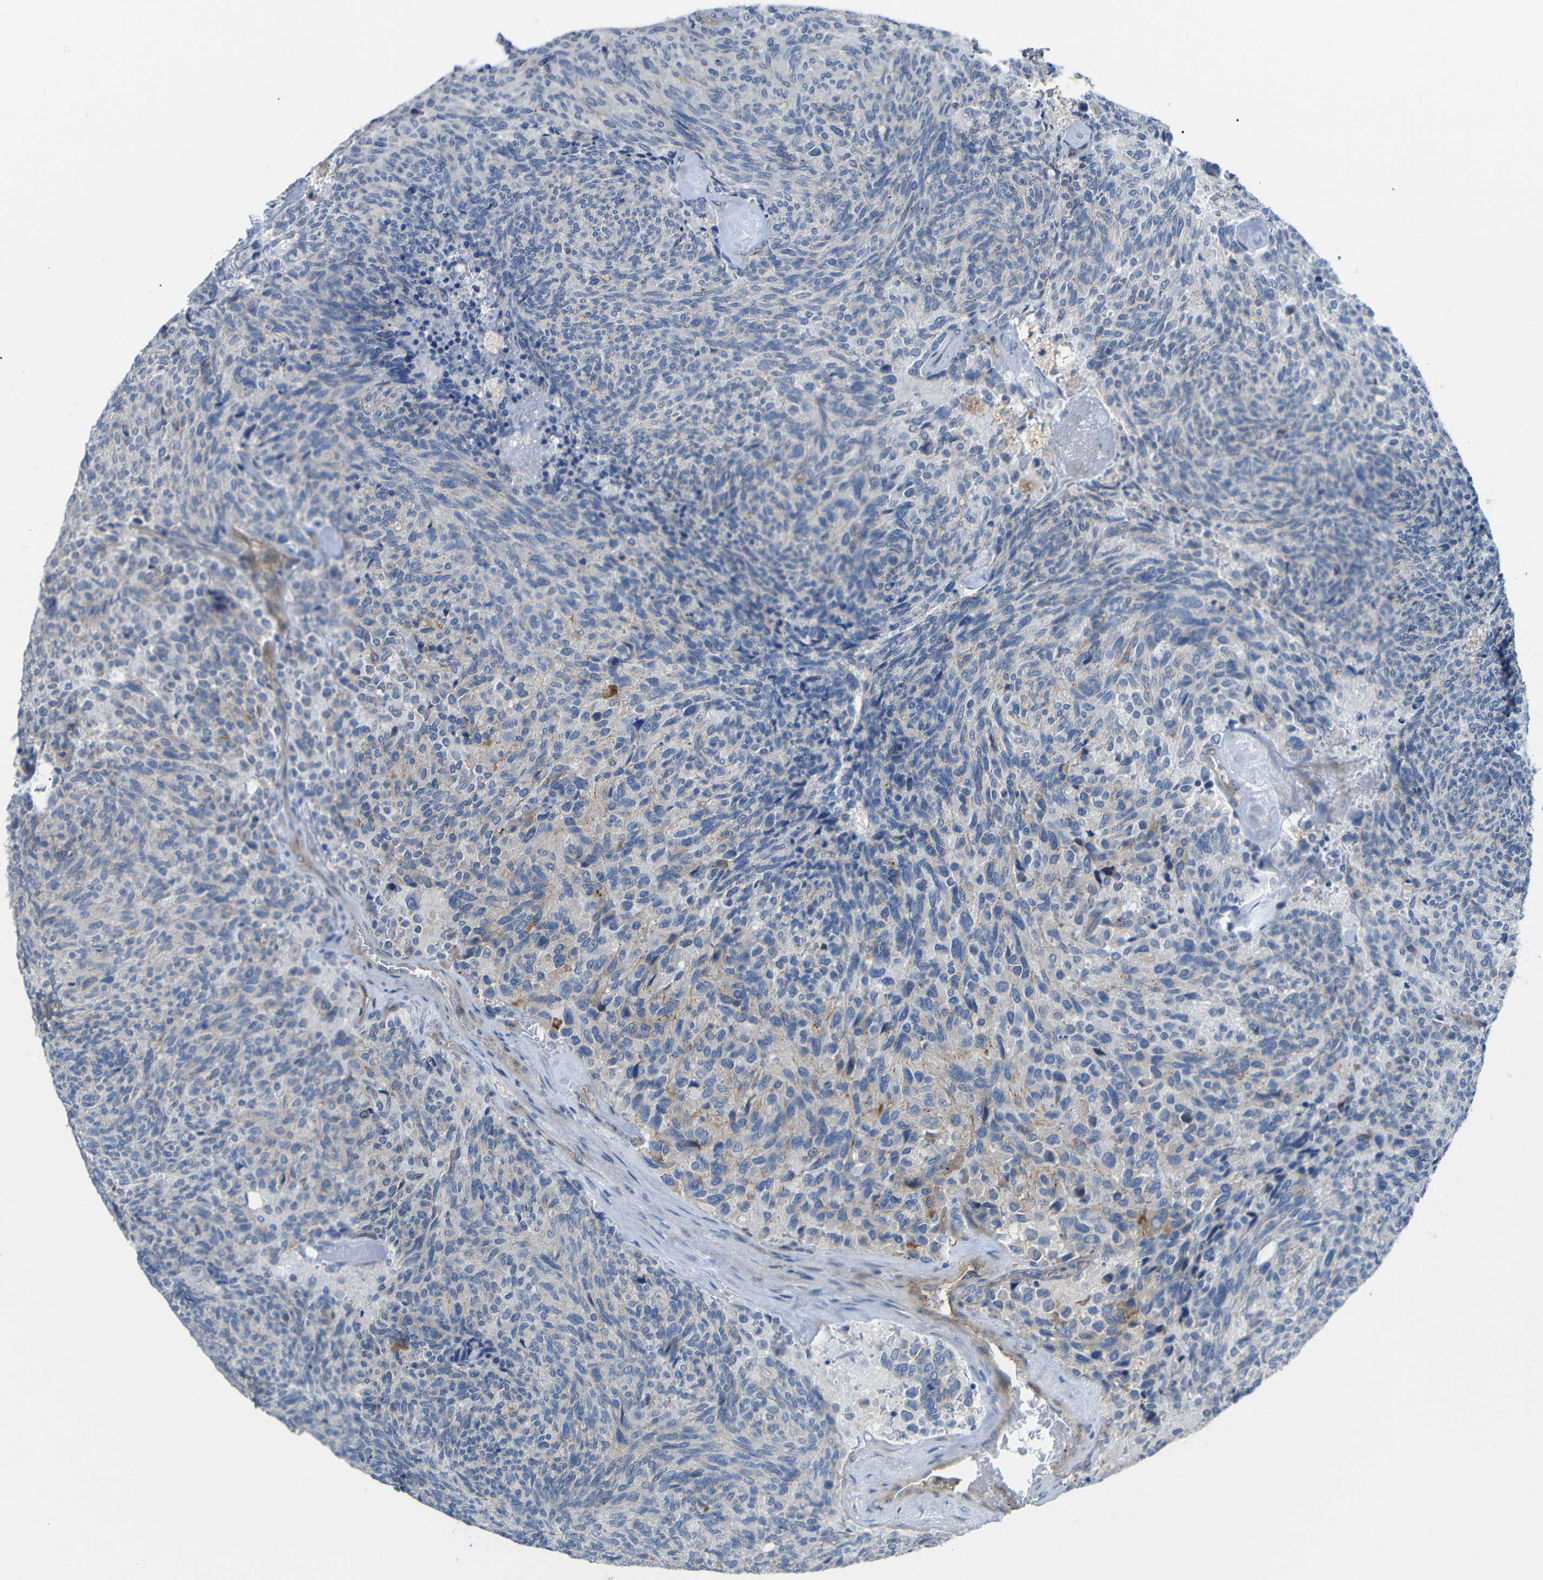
{"staining": {"intensity": "negative", "quantity": "none", "location": "none"}, "tissue": "carcinoid", "cell_type": "Tumor cells", "image_type": "cancer", "snomed": [{"axis": "morphology", "description": "Carcinoid, malignant, NOS"}, {"axis": "topography", "description": "Pancreas"}], "caption": "Tumor cells are negative for brown protein staining in carcinoid (malignant). (DAB (3,3'-diaminobenzidine) immunohistochemistry visualized using brightfield microscopy, high magnification).", "gene": "SYPL1", "patient": {"sex": "female", "age": 54}}